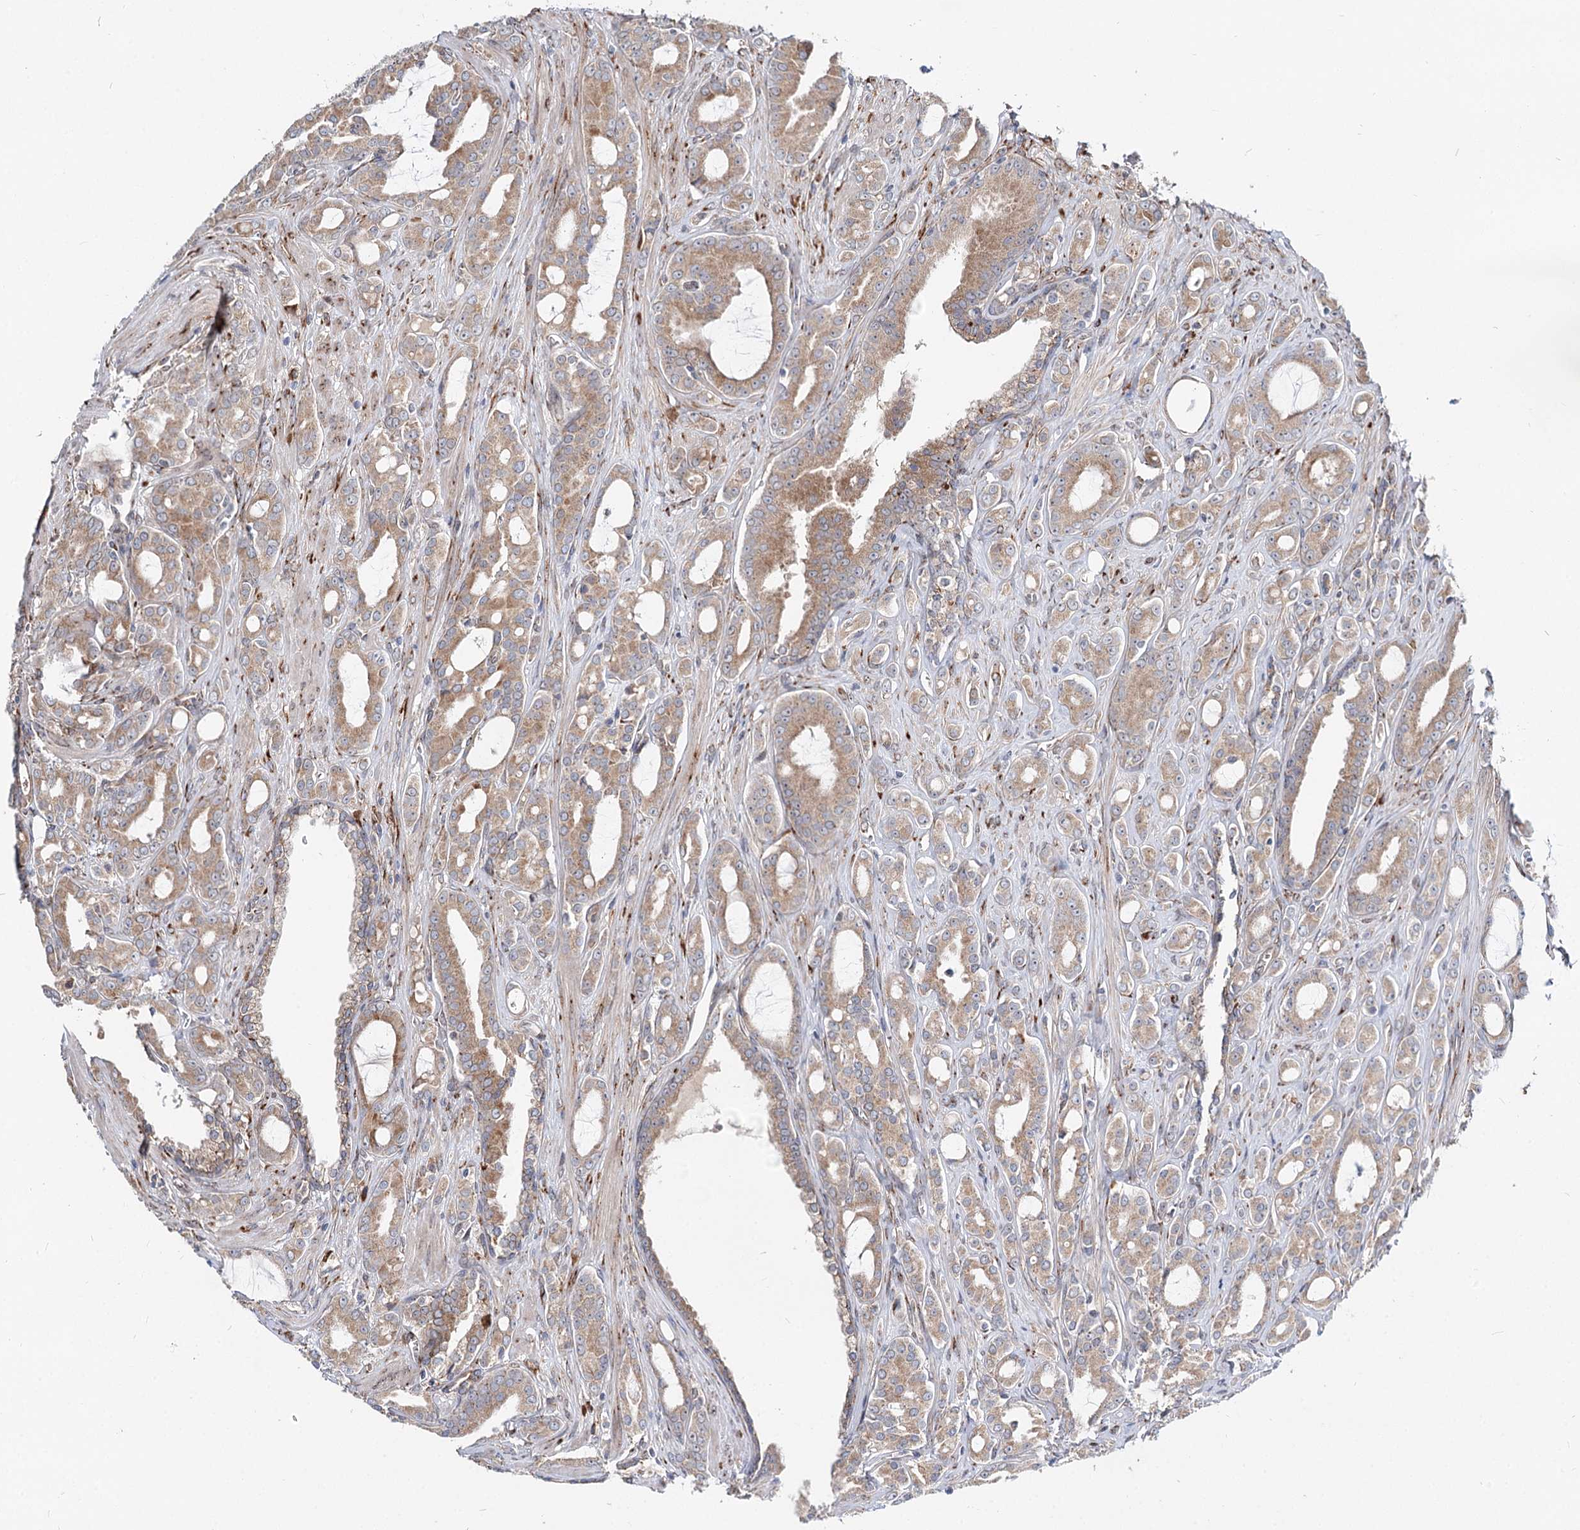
{"staining": {"intensity": "moderate", "quantity": ">75%", "location": "cytoplasmic/membranous"}, "tissue": "prostate cancer", "cell_type": "Tumor cells", "image_type": "cancer", "snomed": [{"axis": "morphology", "description": "Adenocarcinoma, High grade"}, {"axis": "topography", "description": "Prostate"}], "caption": "High-grade adenocarcinoma (prostate) stained with DAB (3,3'-diaminobenzidine) immunohistochemistry (IHC) demonstrates medium levels of moderate cytoplasmic/membranous positivity in about >75% of tumor cells. The protein is stained brown, and the nuclei are stained in blue (DAB IHC with brightfield microscopy, high magnification).", "gene": "SPART", "patient": {"sex": "male", "age": 72}}